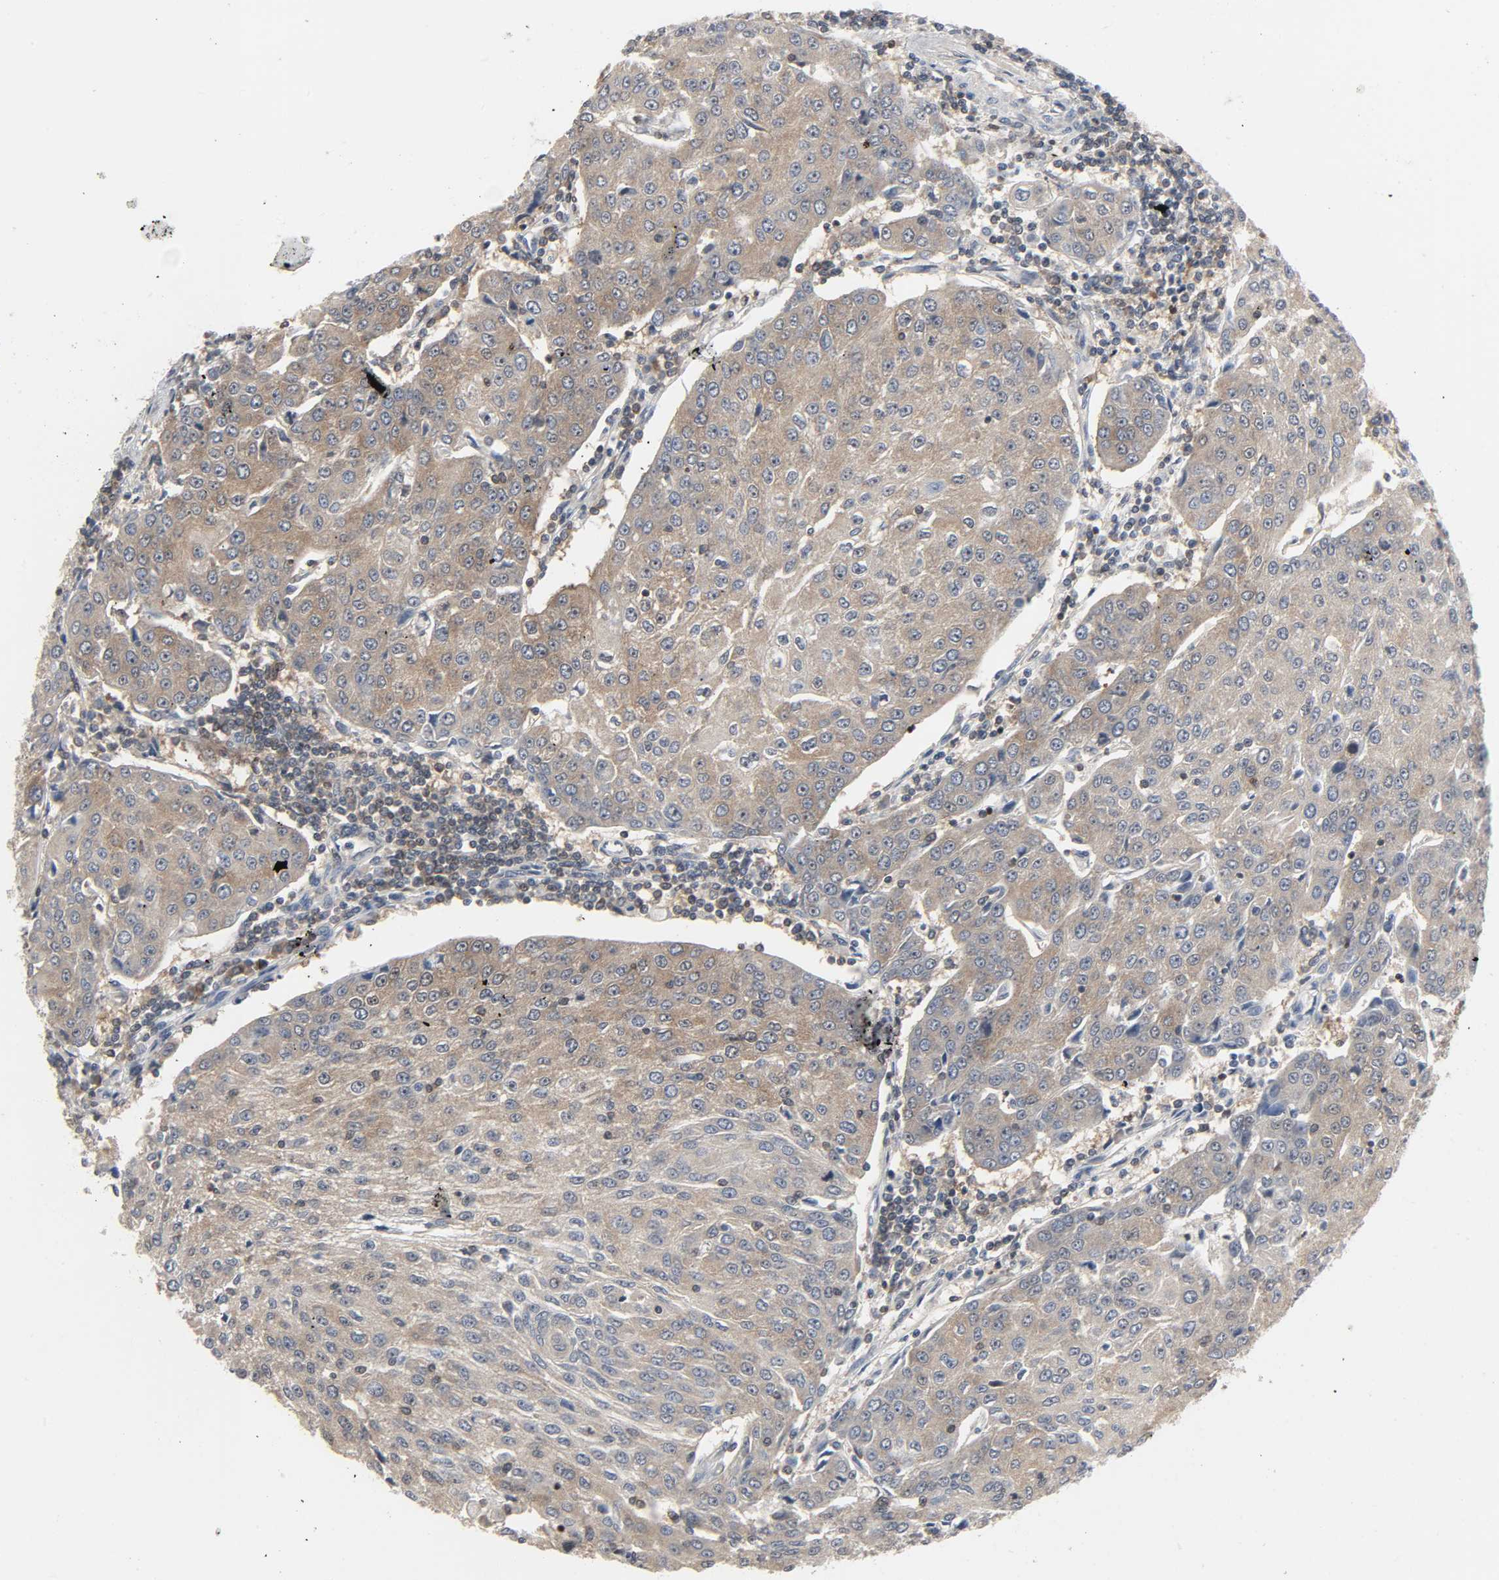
{"staining": {"intensity": "moderate", "quantity": ">75%", "location": "cytoplasmic/membranous,nuclear"}, "tissue": "urothelial cancer", "cell_type": "Tumor cells", "image_type": "cancer", "snomed": [{"axis": "morphology", "description": "Urothelial carcinoma, High grade"}, {"axis": "topography", "description": "Urinary bladder"}], "caption": "Urothelial cancer stained for a protein (brown) shows moderate cytoplasmic/membranous and nuclear positive expression in about >75% of tumor cells.", "gene": "PLEKHA2", "patient": {"sex": "female", "age": 85}}